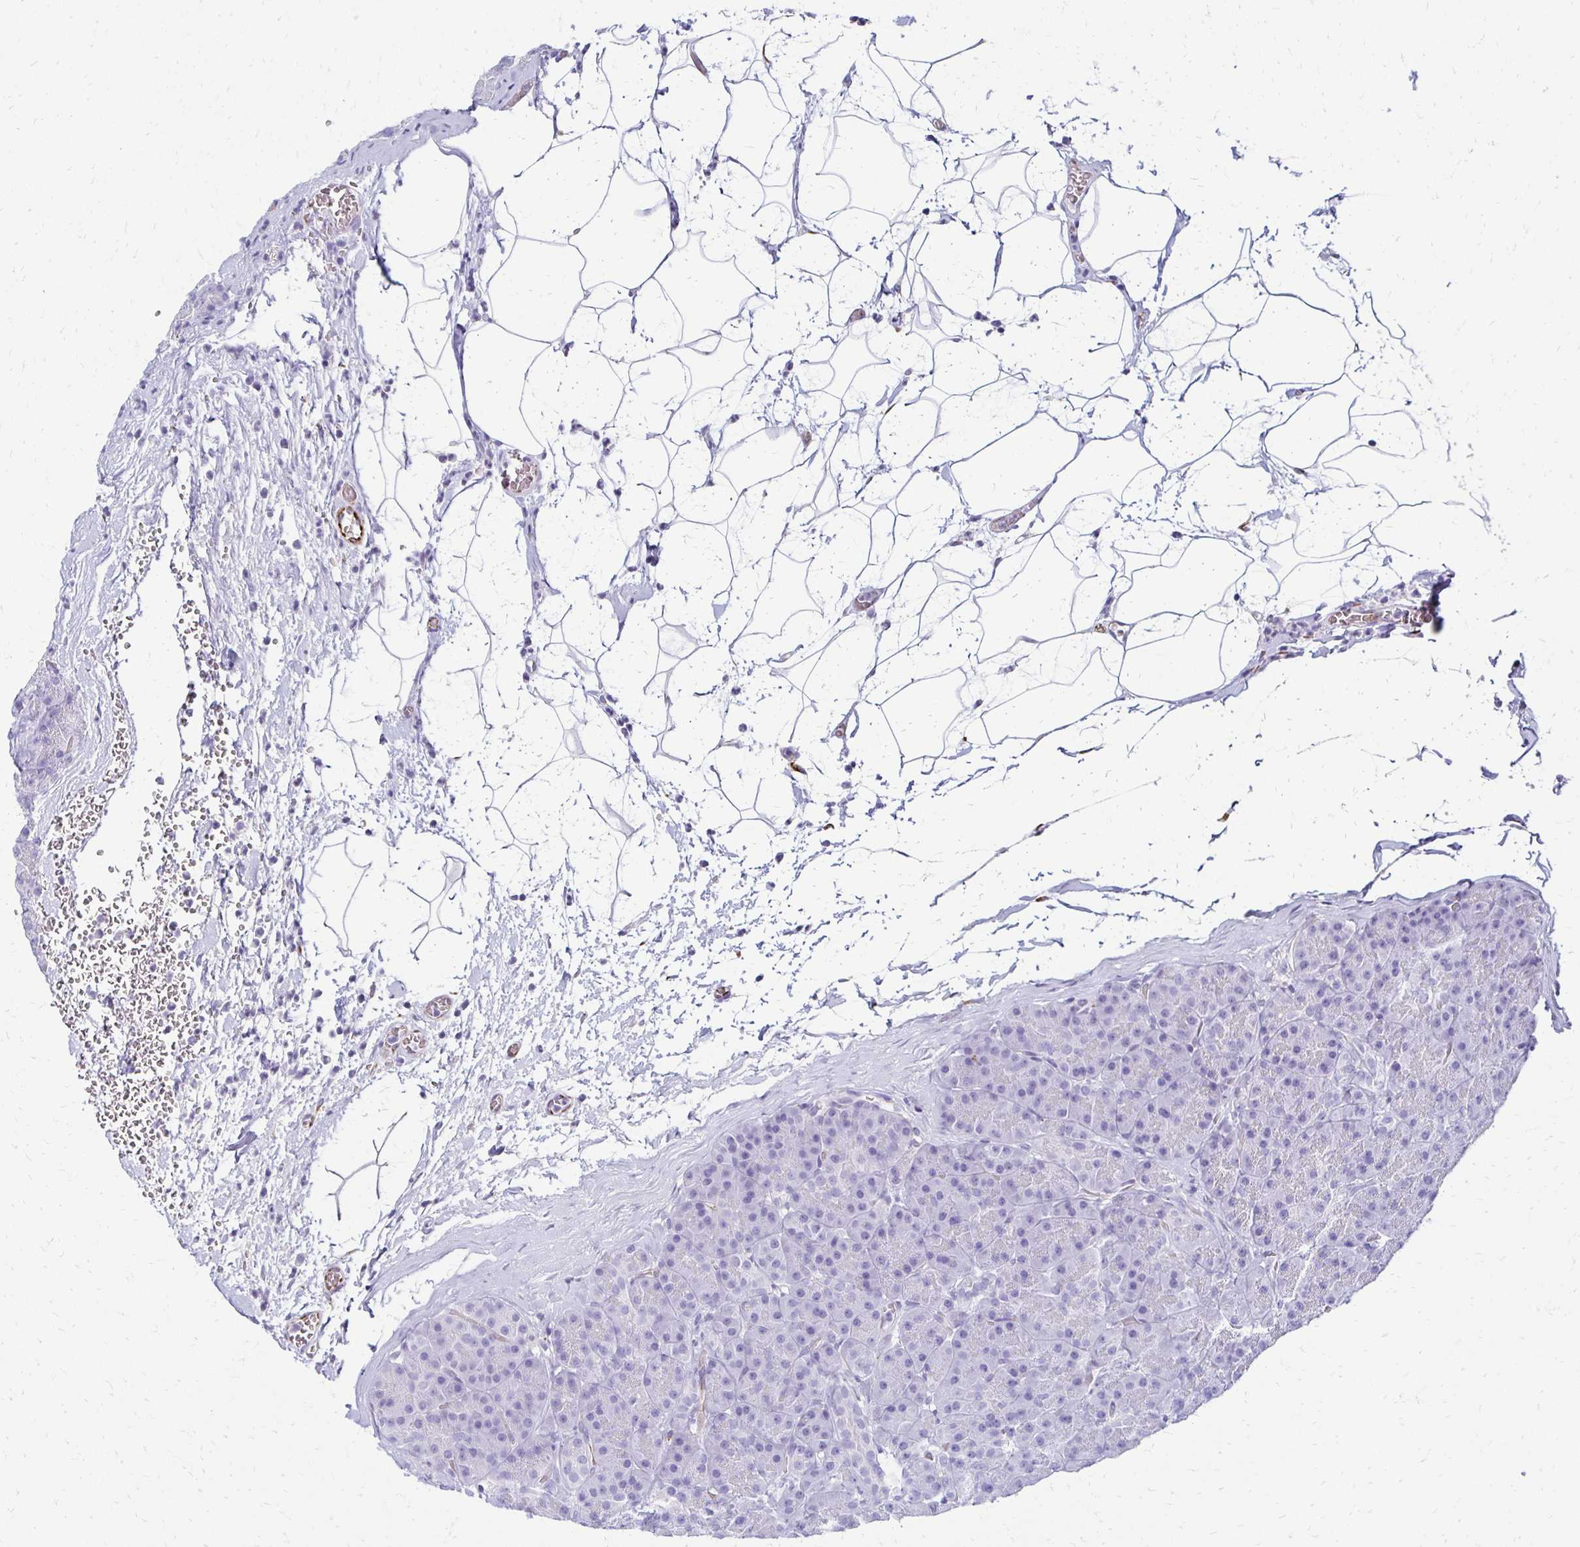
{"staining": {"intensity": "negative", "quantity": "none", "location": "none"}, "tissue": "pancreas", "cell_type": "Exocrine glandular cells", "image_type": "normal", "snomed": [{"axis": "morphology", "description": "Normal tissue, NOS"}, {"axis": "topography", "description": "Pancreas"}], "caption": "High power microscopy micrograph of an immunohistochemistry photomicrograph of benign pancreas, revealing no significant staining in exocrine glandular cells. (DAB (3,3'-diaminobenzidine) immunohistochemistry visualized using brightfield microscopy, high magnification).", "gene": "TMEM54", "patient": {"sex": "male", "age": 57}}